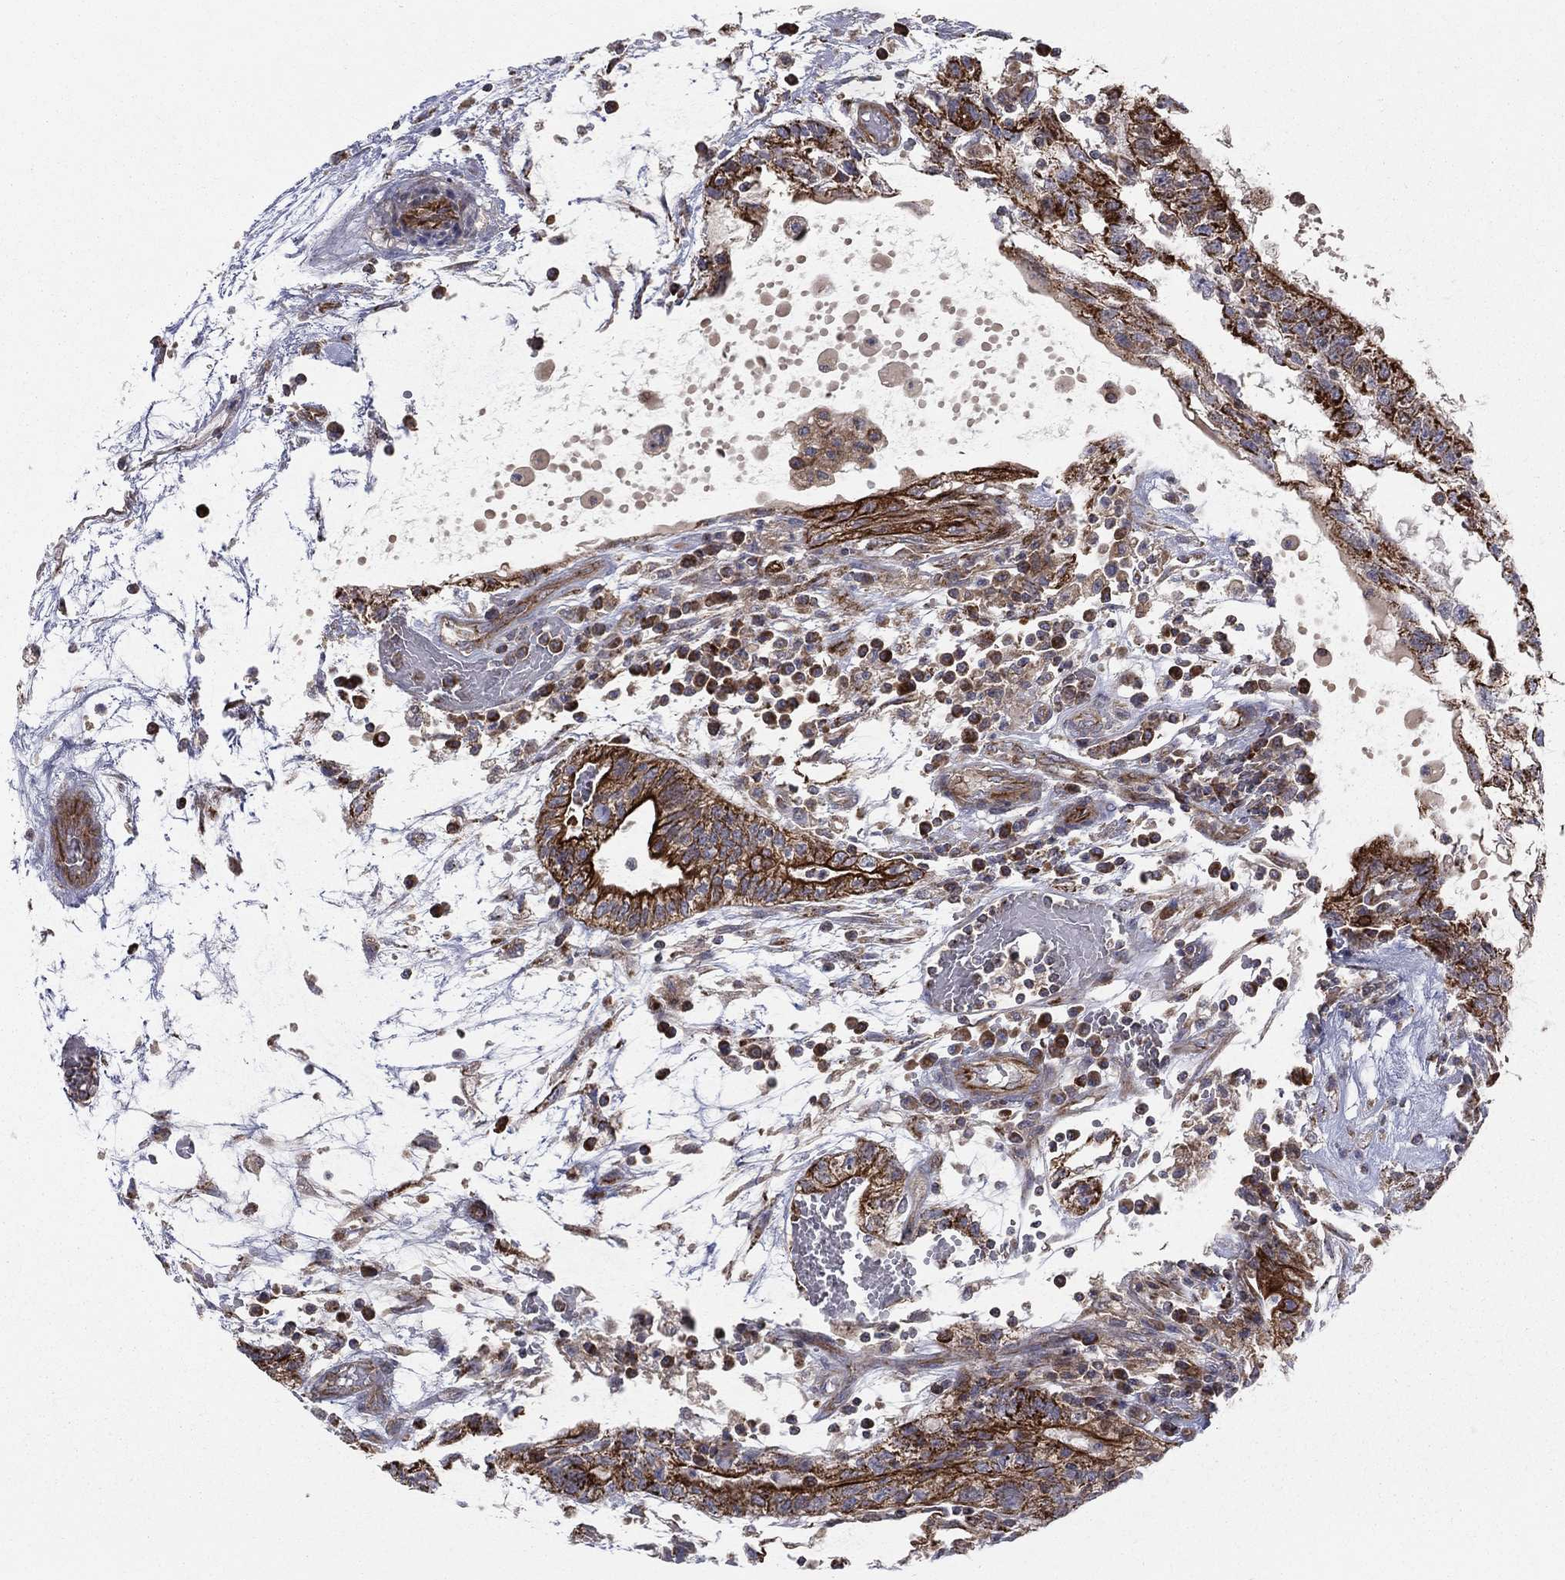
{"staining": {"intensity": "strong", "quantity": ">75%", "location": "cytoplasmic/membranous"}, "tissue": "testis cancer", "cell_type": "Tumor cells", "image_type": "cancer", "snomed": [{"axis": "morphology", "description": "Normal tissue, NOS"}, {"axis": "morphology", "description": "Carcinoma, Embryonal, NOS"}, {"axis": "topography", "description": "Testis"}, {"axis": "topography", "description": "Epididymis"}], "caption": "Immunohistochemical staining of human embryonal carcinoma (testis) displays high levels of strong cytoplasmic/membranous staining in approximately >75% of tumor cells. Using DAB (brown) and hematoxylin (blue) stains, captured at high magnification using brightfield microscopy.", "gene": "MIX23", "patient": {"sex": "male", "age": 32}}